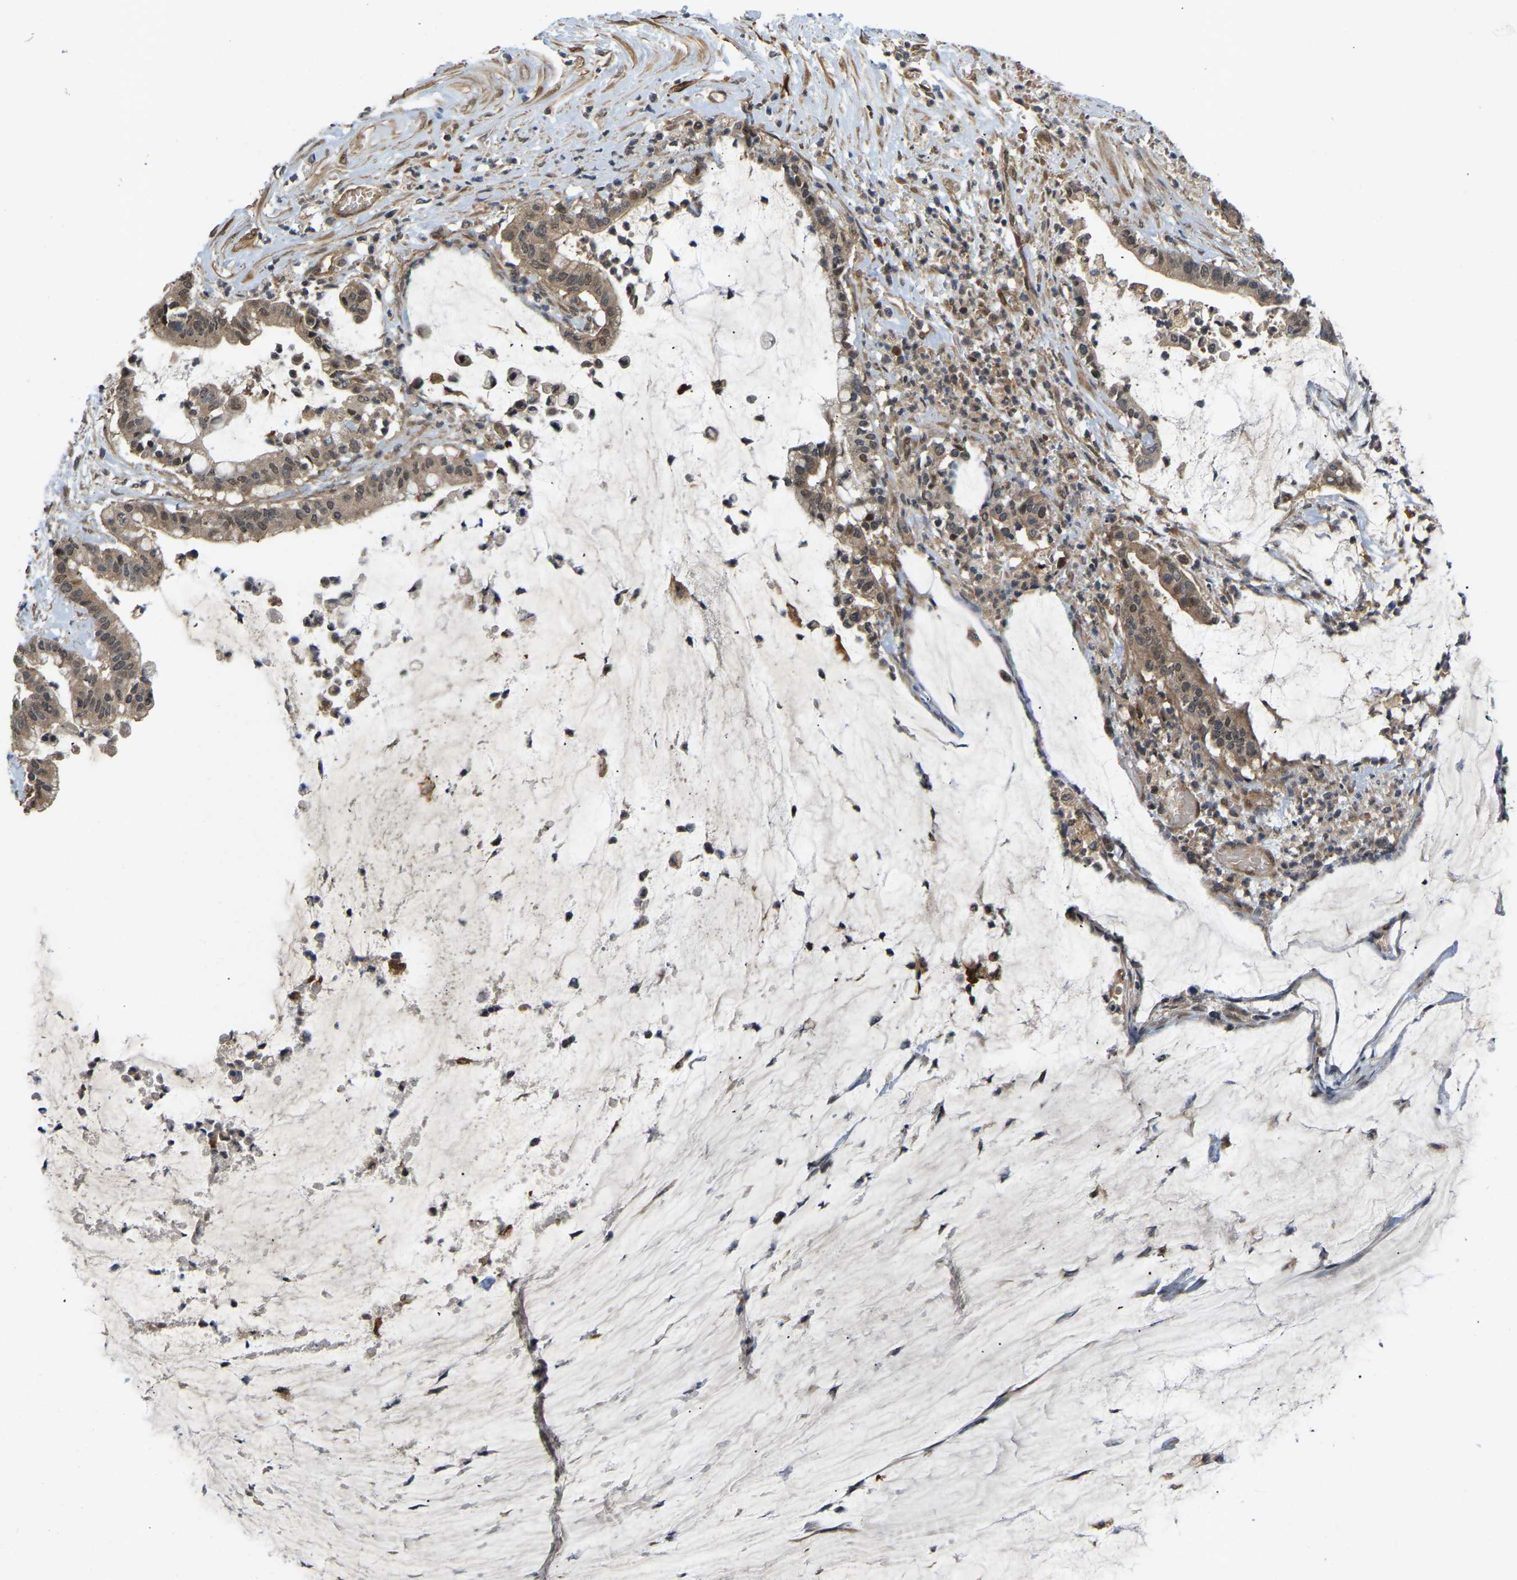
{"staining": {"intensity": "moderate", "quantity": ">75%", "location": "cytoplasmic/membranous,nuclear"}, "tissue": "pancreatic cancer", "cell_type": "Tumor cells", "image_type": "cancer", "snomed": [{"axis": "morphology", "description": "Adenocarcinoma, NOS"}, {"axis": "topography", "description": "Pancreas"}], "caption": "Immunohistochemistry (IHC) micrograph of neoplastic tissue: pancreatic cancer (adenocarcinoma) stained using immunohistochemistry (IHC) demonstrates medium levels of moderate protein expression localized specifically in the cytoplasmic/membranous and nuclear of tumor cells, appearing as a cytoplasmic/membranous and nuclear brown color.", "gene": "LIMK2", "patient": {"sex": "male", "age": 41}}